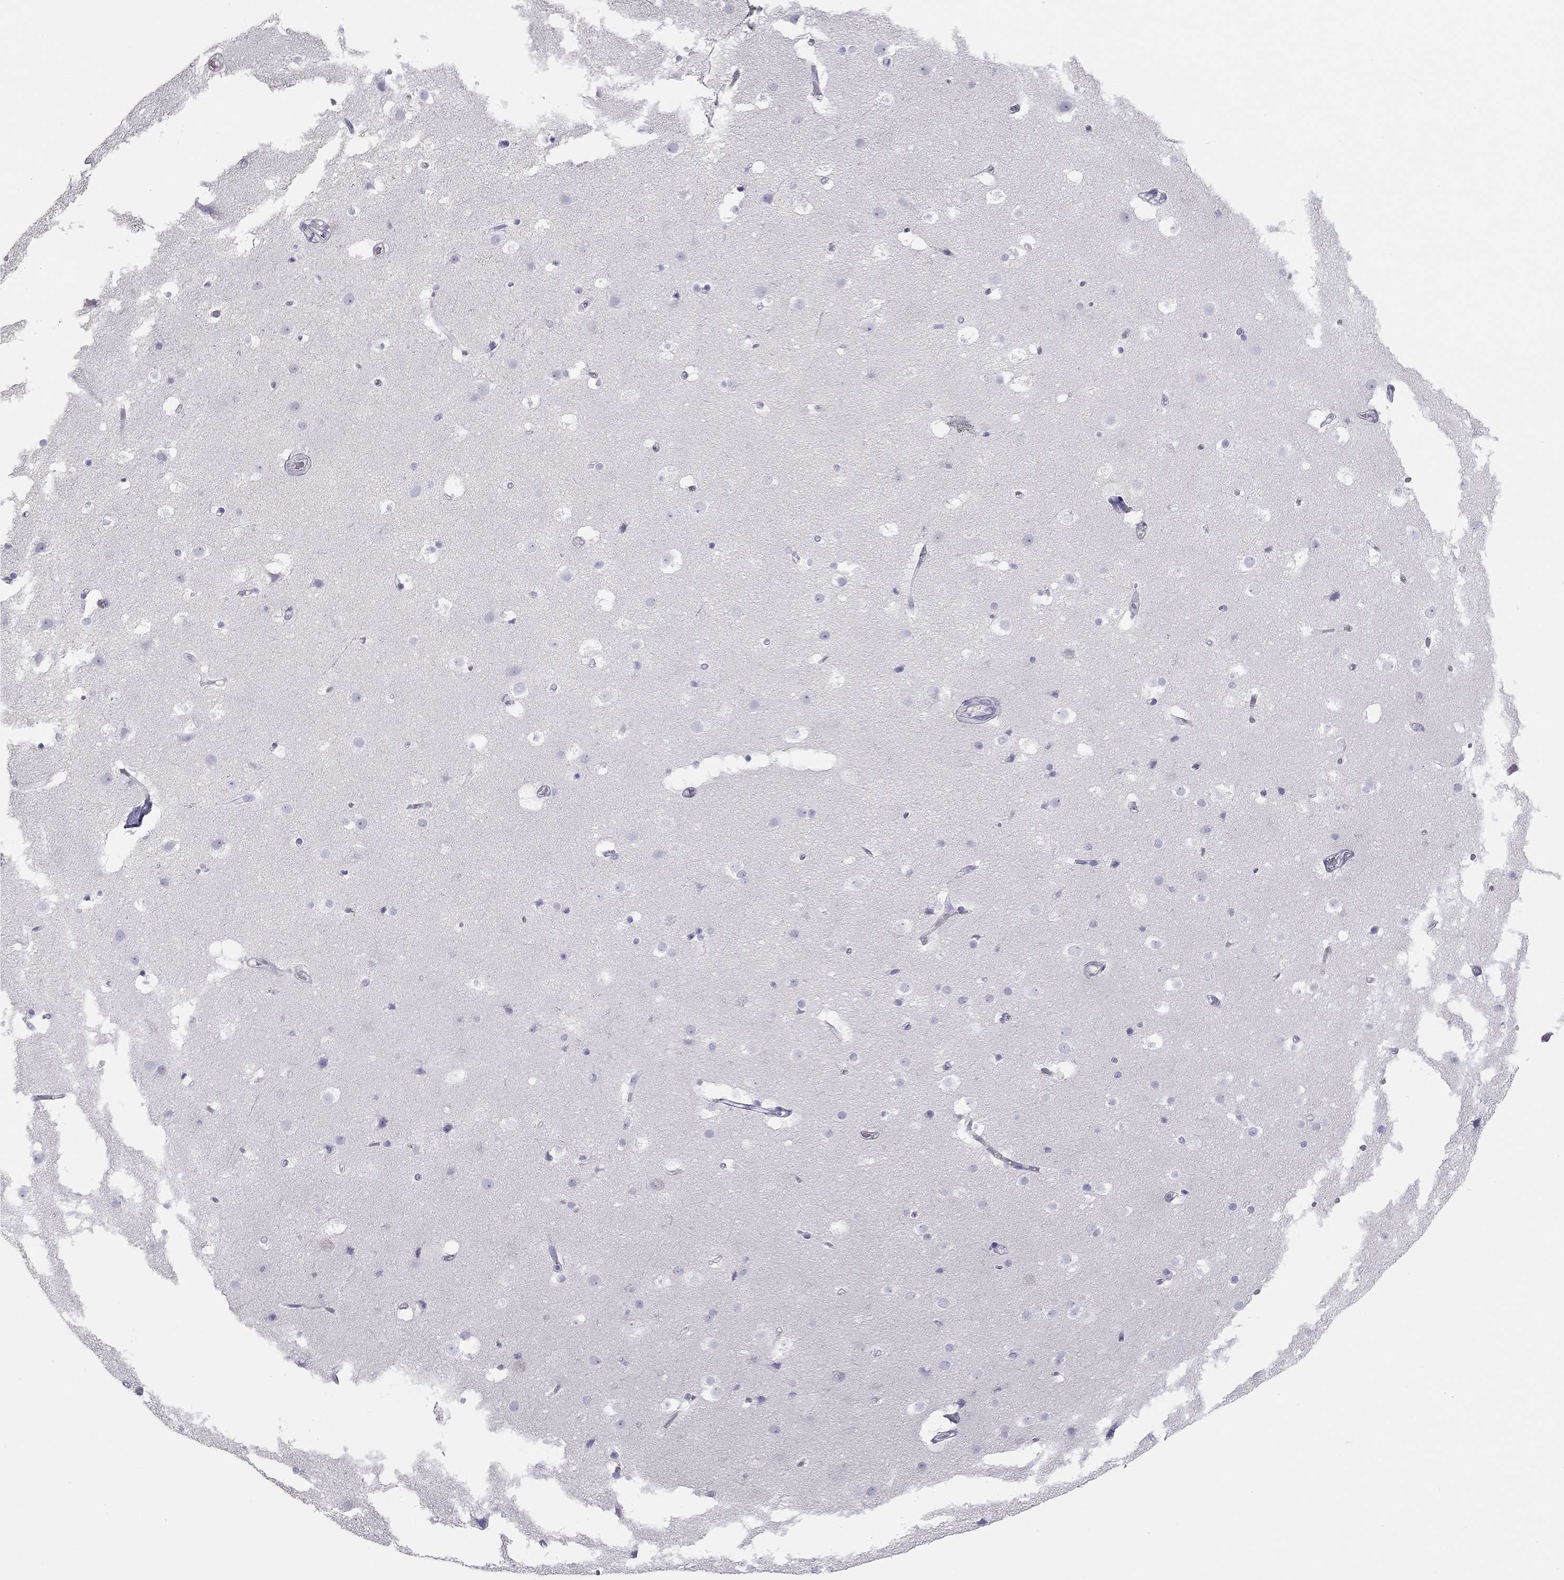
{"staining": {"intensity": "negative", "quantity": "none", "location": "none"}, "tissue": "cerebral cortex", "cell_type": "Endothelial cells", "image_type": "normal", "snomed": [{"axis": "morphology", "description": "Normal tissue, NOS"}, {"axis": "topography", "description": "Cerebral cortex"}], "caption": "Micrograph shows no significant protein positivity in endothelial cells of normal cerebral cortex. Nuclei are stained in blue.", "gene": "SPATA12", "patient": {"sex": "female", "age": 52}}